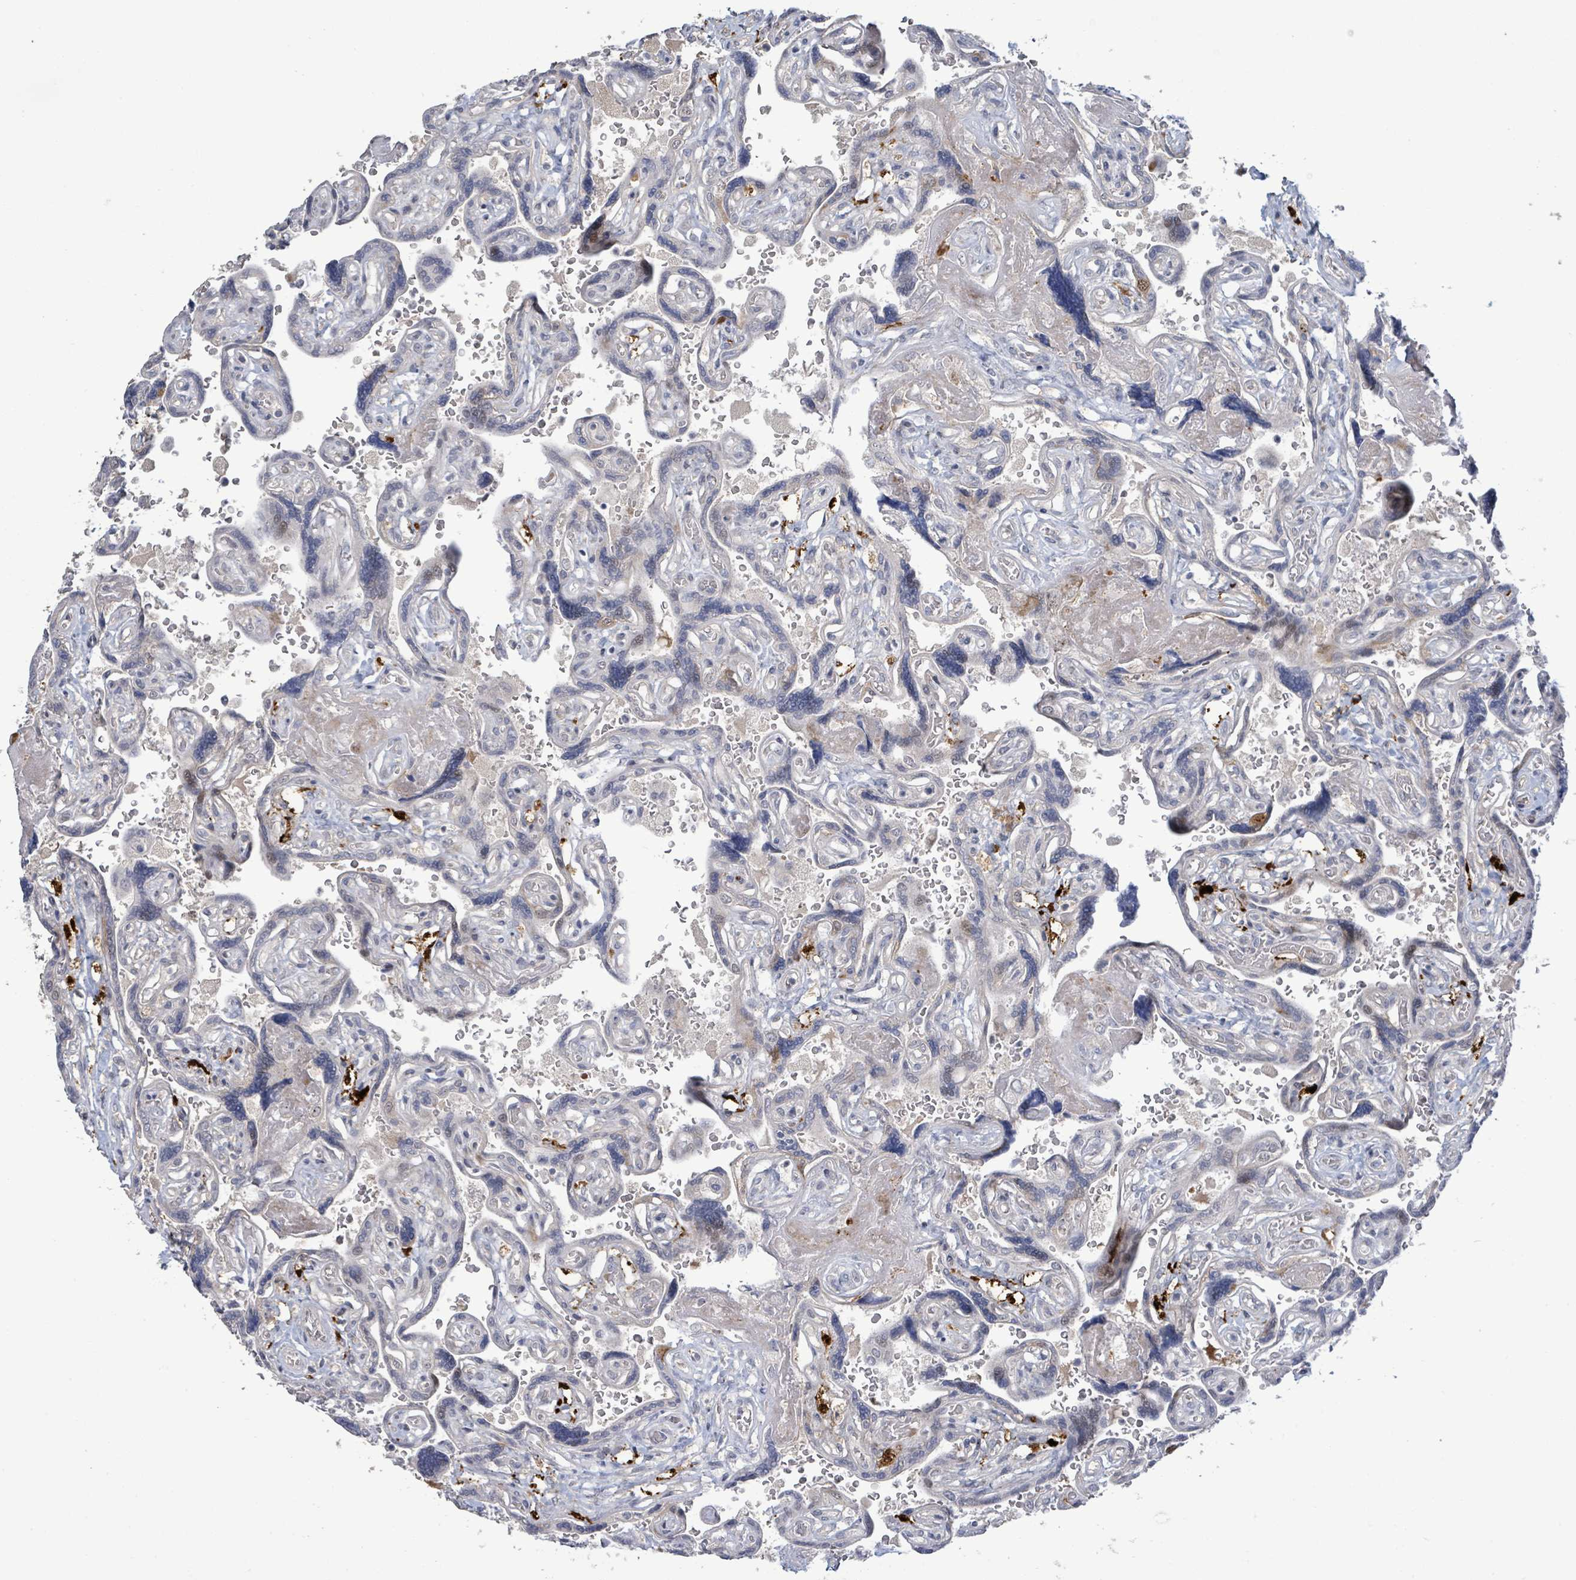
{"staining": {"intensity": "negative", "quantity": "none", "location": "none"}, "tissue": "placenta", "cell_type": "Trophoblastic cells", "image_type": "normal", "snomed": [{"axis": "morphology", "description": "Normal tissue, NOS"}, {"axis": "topography", "description": "Placenta"}], "caption": "The micrograph shows no significant expression in trophoblastic cells of placenta. (DAB (3,3'-diaminobenzidine) immunohistochemistry with hematoxylin counter stain).", "gene": "LILRA4", "patient": {"sex": "female", "age": 32}}